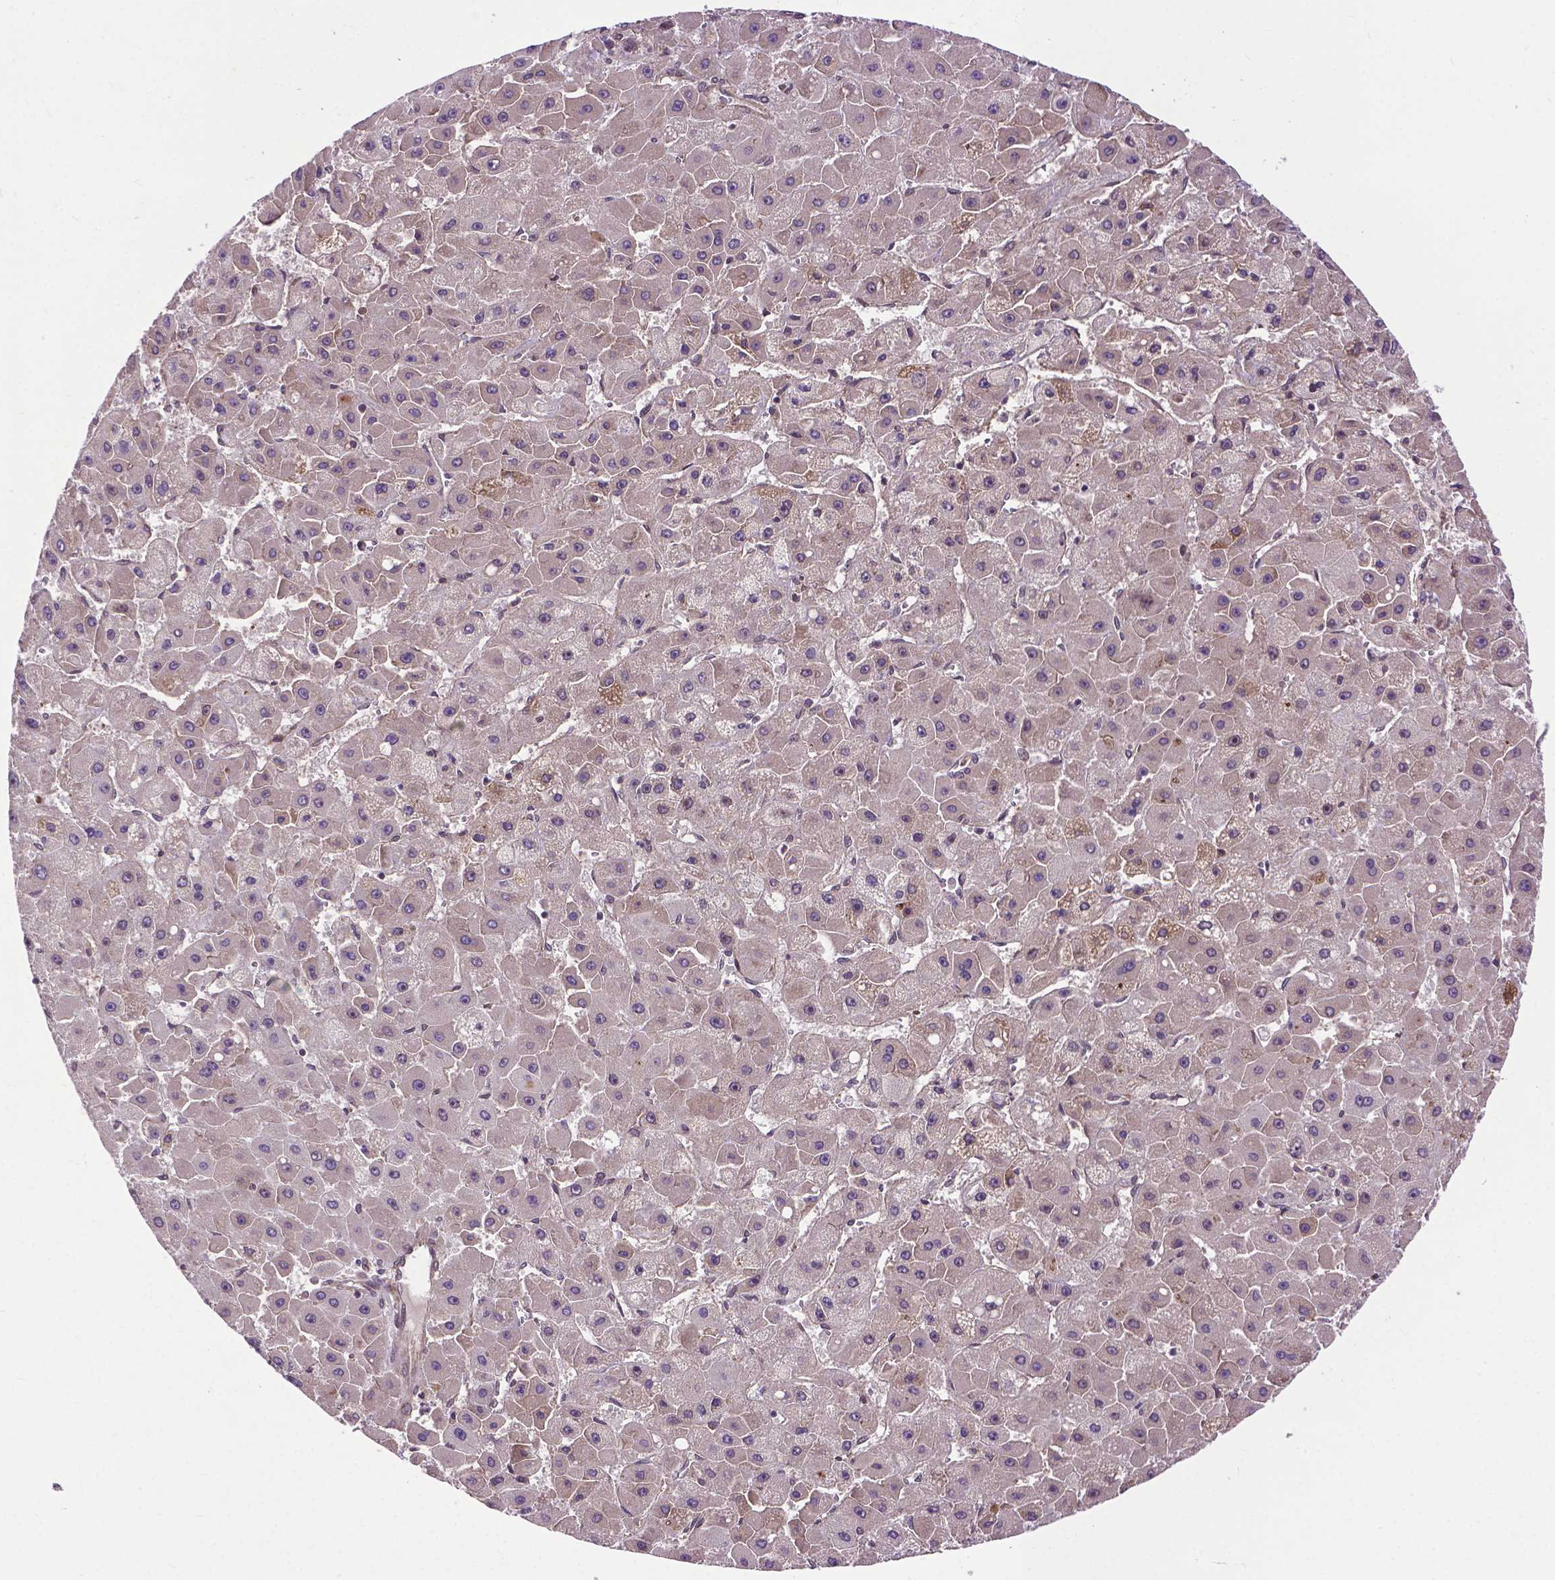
{"staining": {"intensity": "weak", "quantity": ">75%", "location": "cytoplasmic/membranous"}, "tissue": "liver cancer", "cell_type": "Tumor cells", "image_type": "cancer", "snomed": [{"axis": "morphology", "description": "Carcinoma, Hepatocellular, NOS"}, {"axis": "topography", "description": "Liver"}], "caption": "Human liver cancer stained for a protein (brown) shows weak cytoplasmic/membranous positive staining in about >75% of tumor cells.", "gene": "ZNF616", "patient": {"sex": "female", "age": 25}}